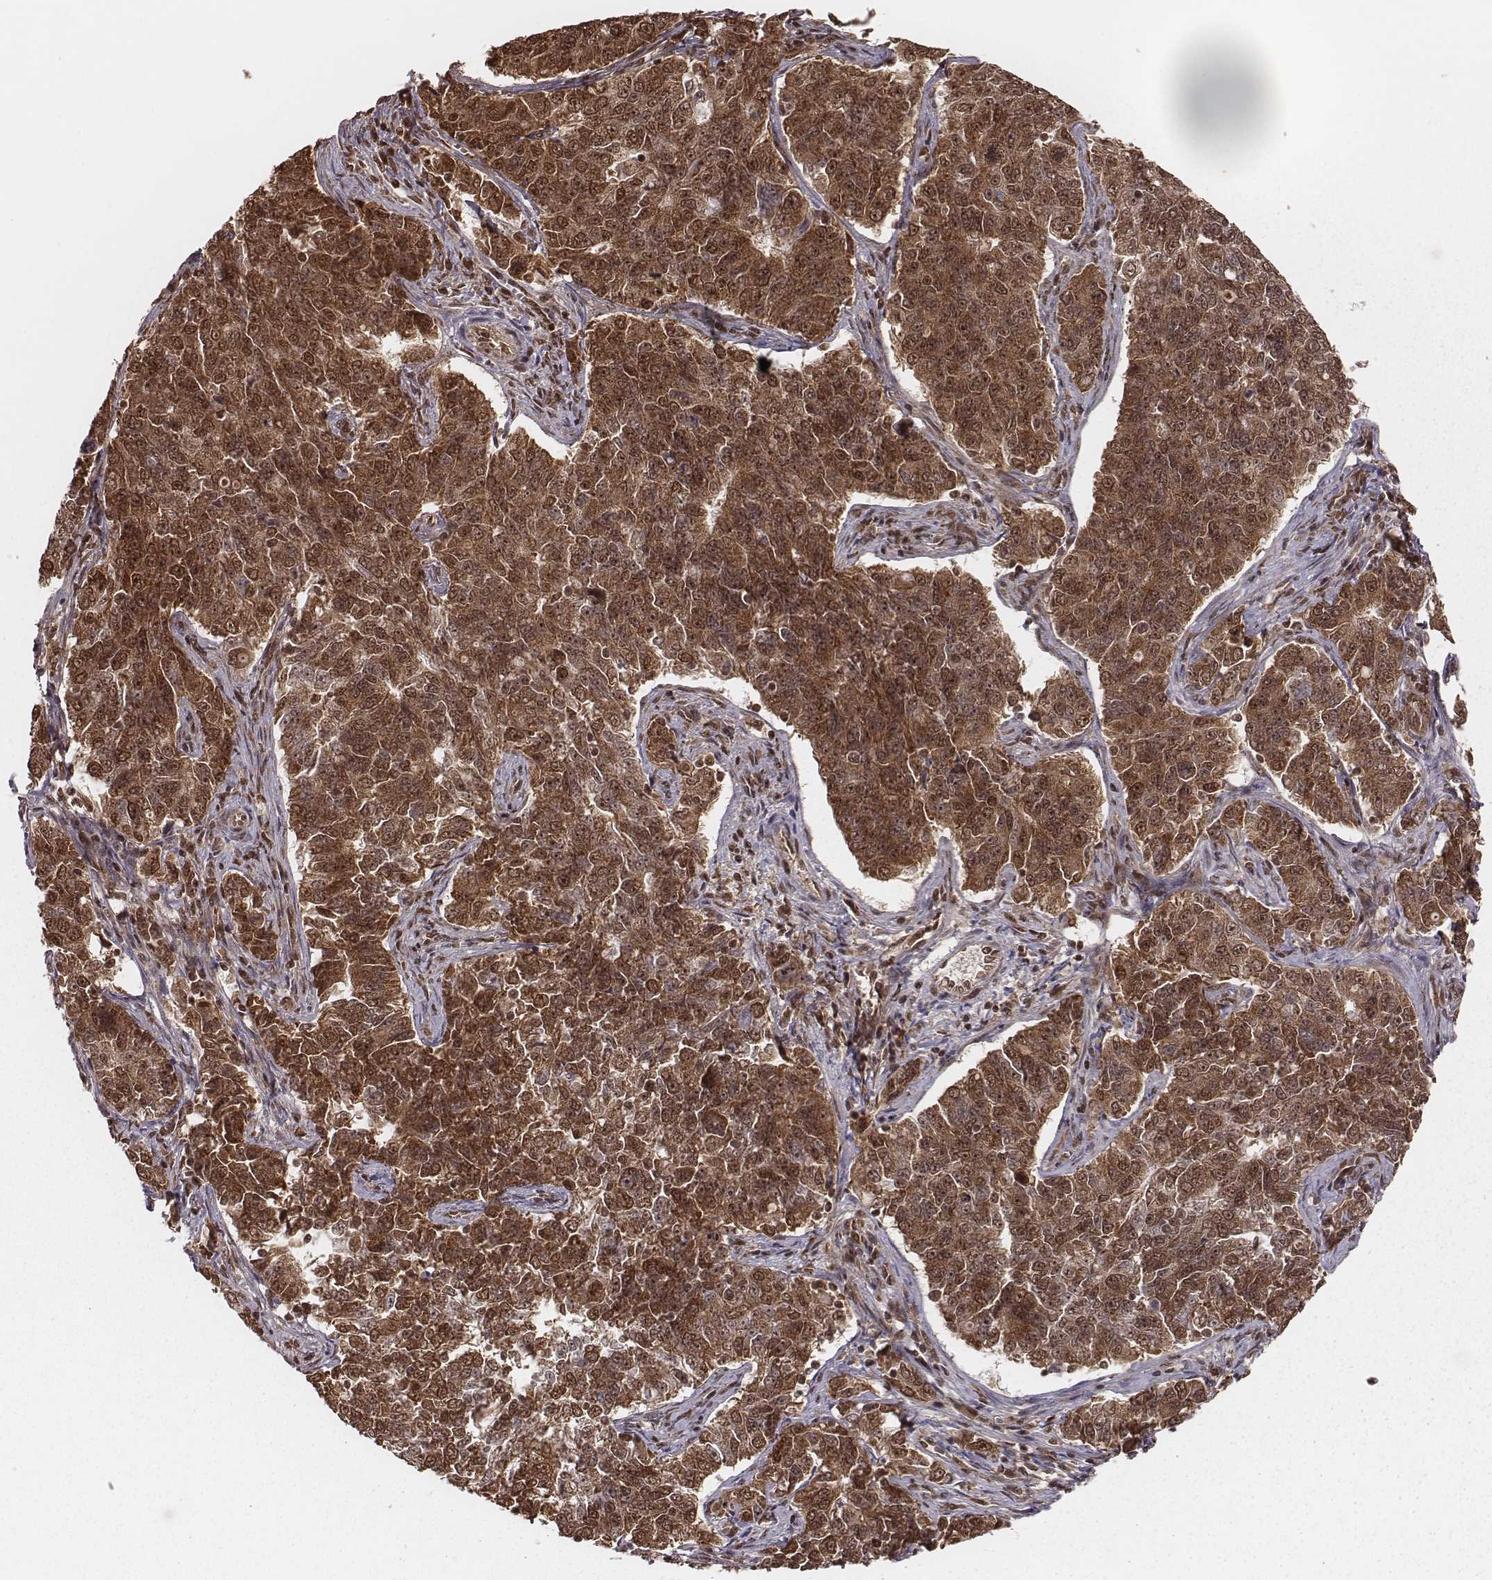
{"staining": {"intensity": "strong", "quantity": ">75%", "location": "cytoplasmic/membranous,nuclear"}, "tissue": "endometrial cancer", "cell_type": "Tumor cells", "image_type": "cancer", "snomed": [{"axis": "morphology", "description": "Adenocarcinoma, NOS"}, {"axis": "topography", "description": "Endometrium"}], "caption": "The image demonstrates immunohistochemical staining of endometrial adenocarcinoma. There is strong cytoplasmic/membranous and nuclear expression is present in about >75% of tumor cells.", "gene": "NFX1", "patient": {"sex": "female", "age": 43}}